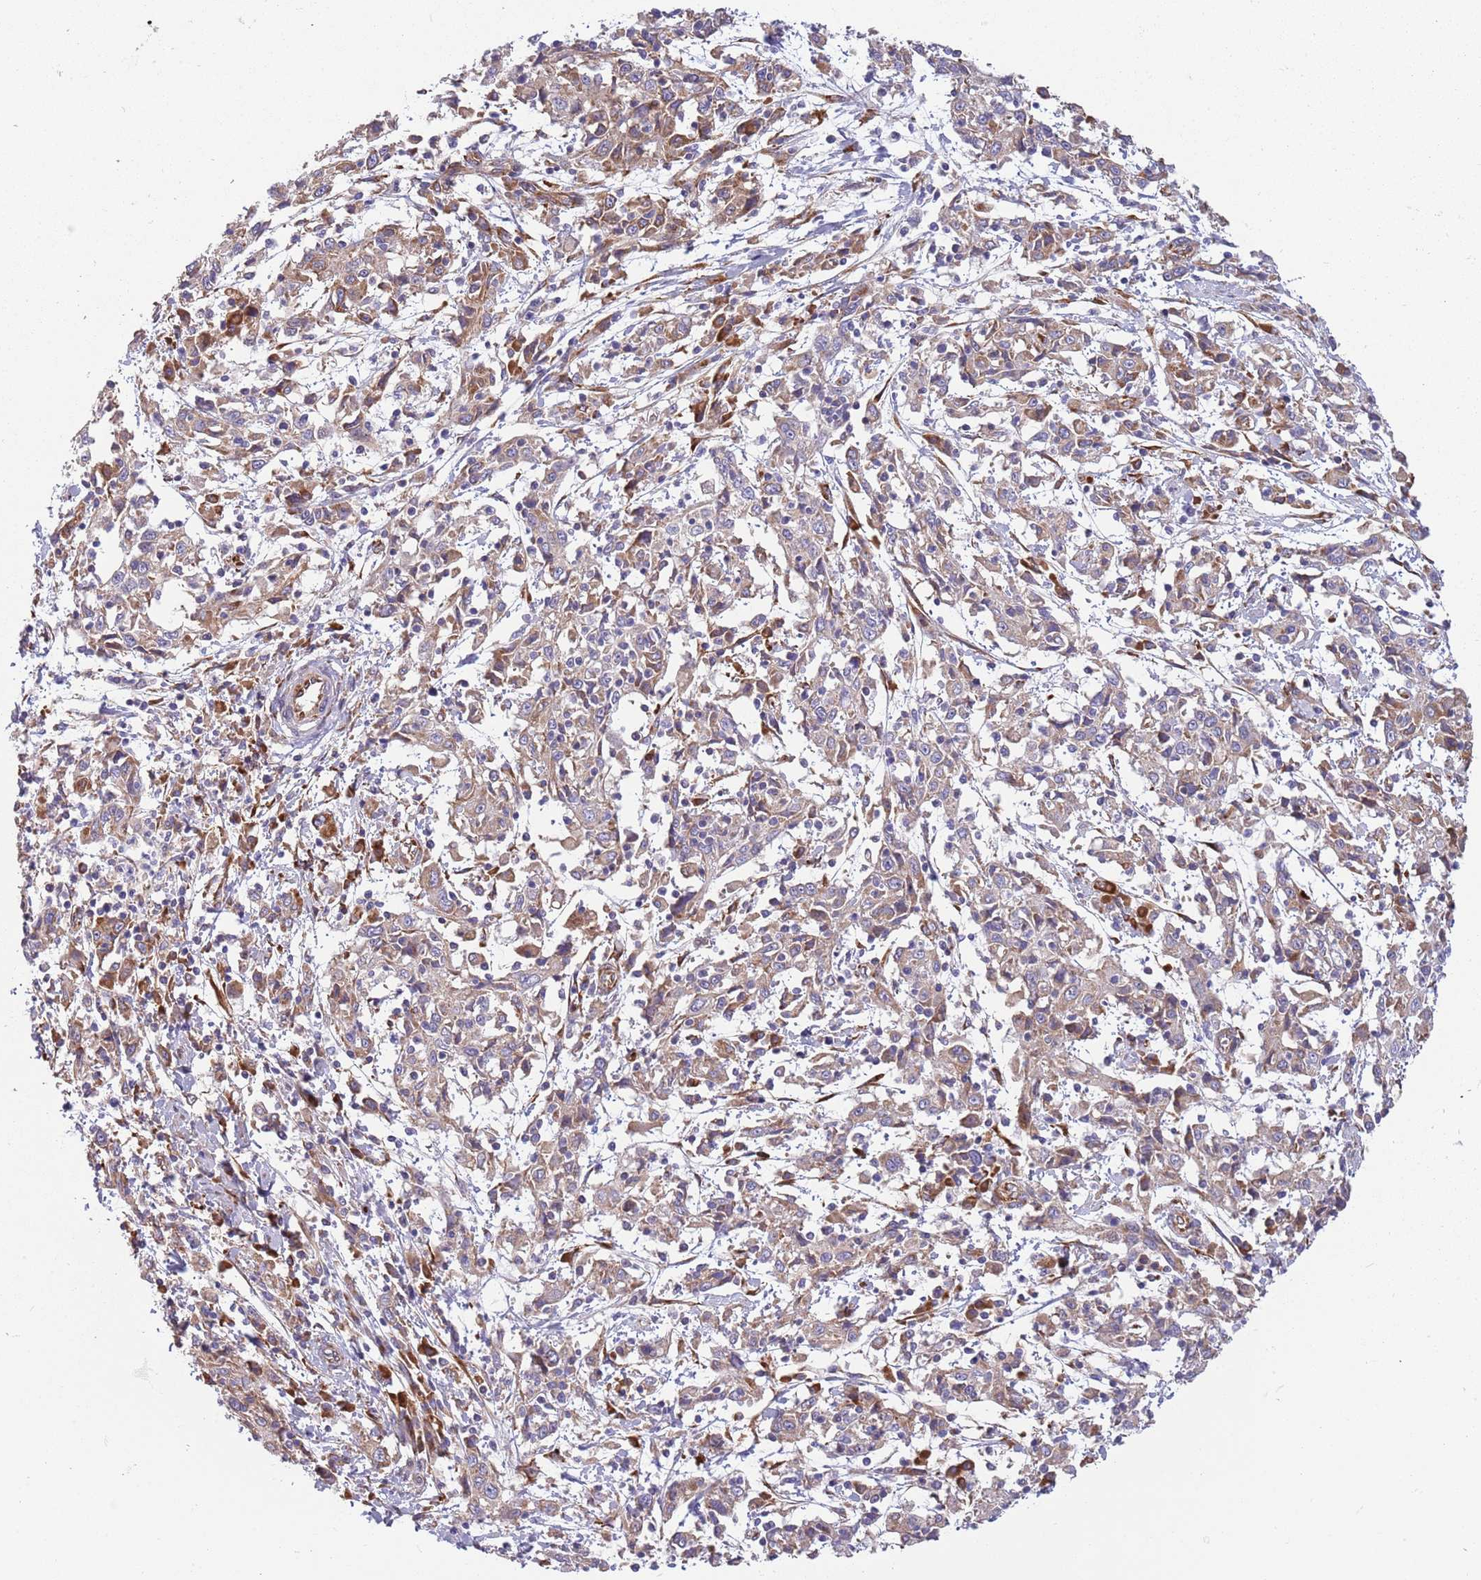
{"staining": {"intensity": "moderate", "quantity": ">75%", "location": "cytoplasmic/membranous"}, "tissue": "cervical cancer", "cell_type": "Tumor cells", "image_type": "cancer", "snomed": [{"axis": "morphology", "description": "Squamous cell carcinoma, NOS"}, {"axis": "topography", "description": "Cervix"}], "caption": "An immunohistochemistry histopathology image of neoplastic tissue is shown. Protein staining in brown highlights moderate cytoplasmic/membranous positivity in cervical cancer (squamous cell carcinoma) within tumor cells.", "gene": "ARMCX6", "patient": {"sex": "female", "age": 46}}